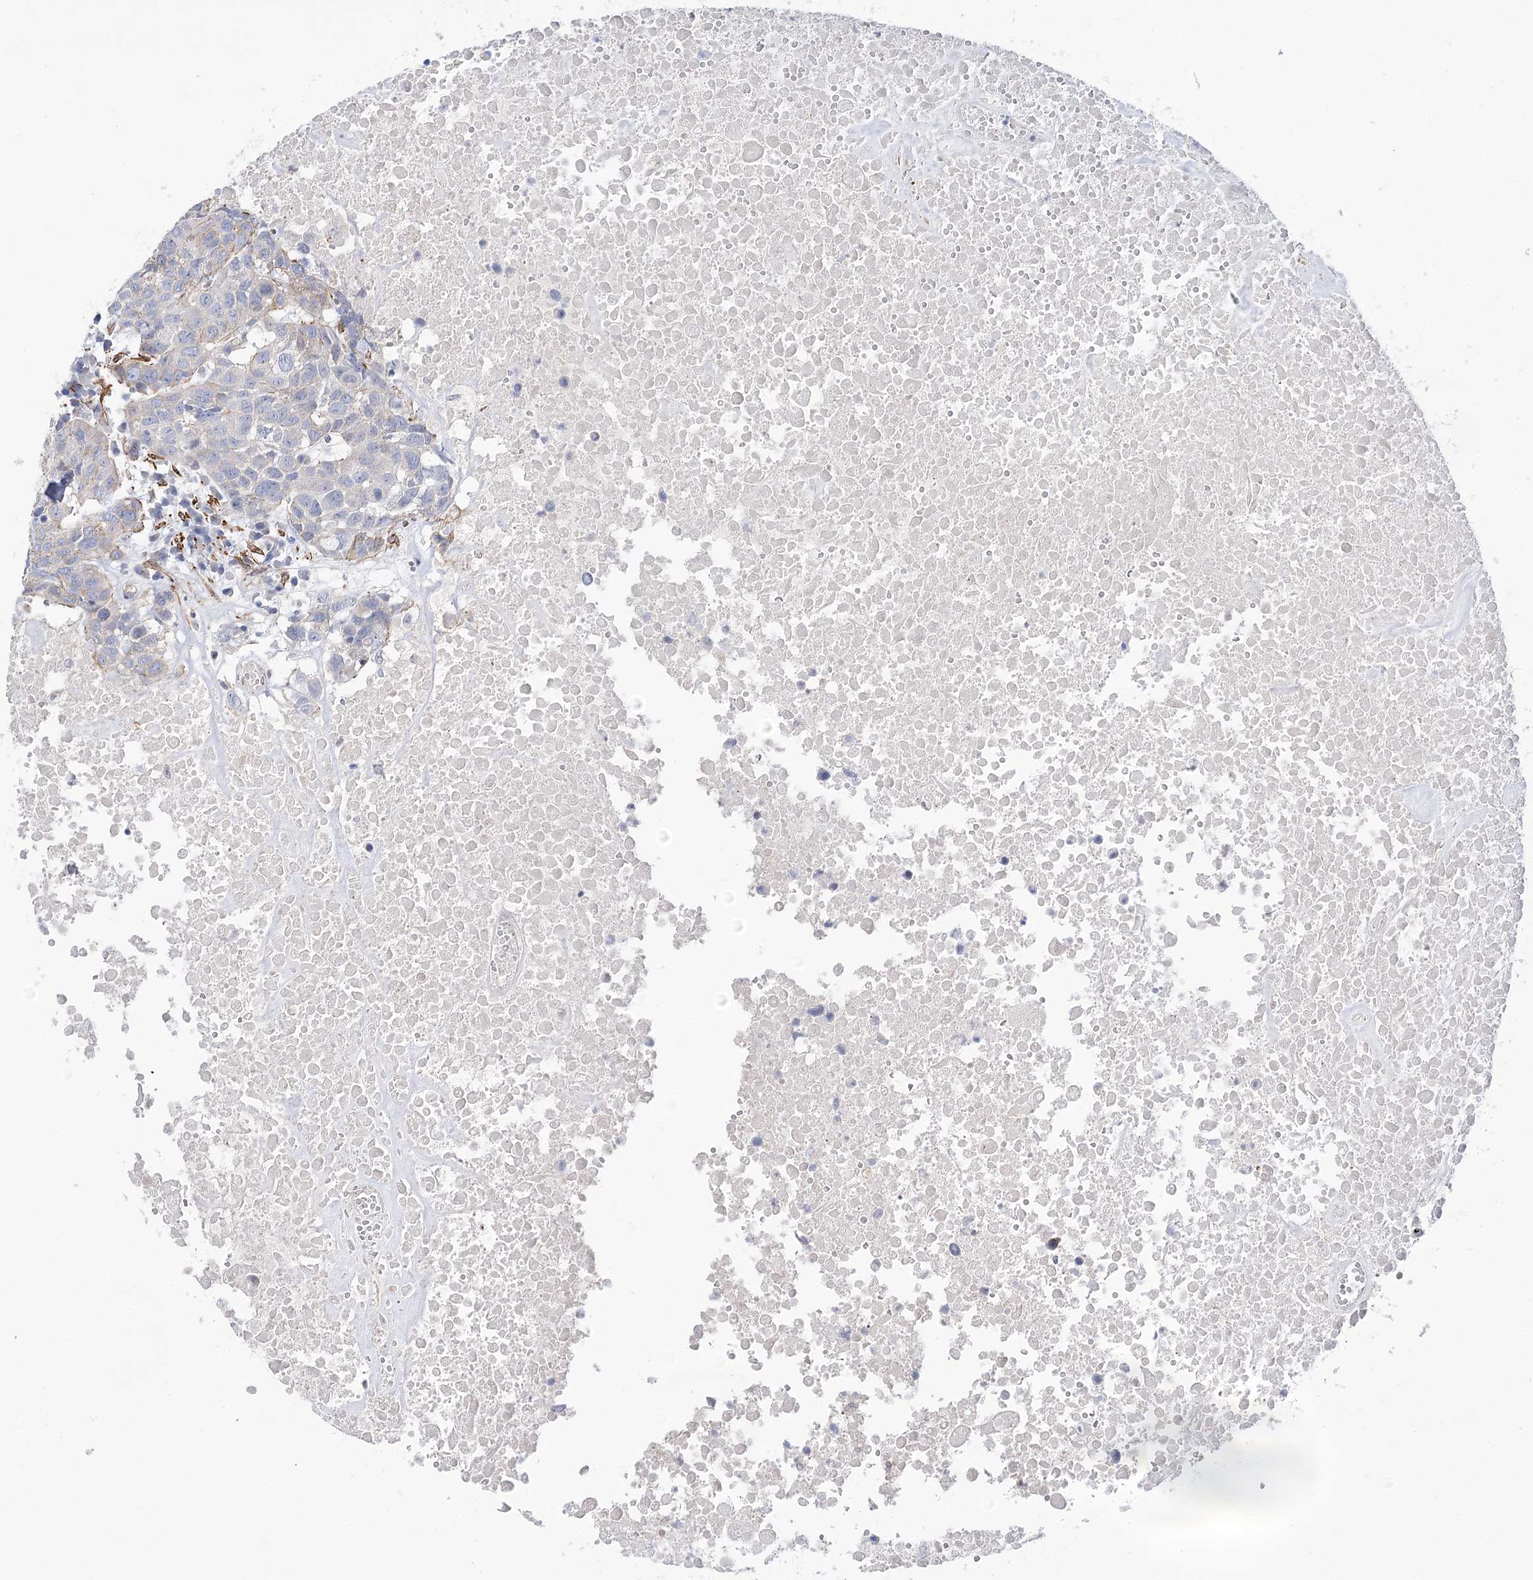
{"staining": {"intensity": "negative", "quantity": "none", "location": "none"}, "tissue": "head and neck cancer", "cell_type": "Tumor cells", "image_type": "cancer", "snomed": [{"axis": "morphology", "description": "Squamous cell carcinoma, NOS"}, {"axis": "topography", "description": "Head-Neck"}], "caption": "The image displays no staining of tumor cells in head and neck cancer (squamous cell carcinoma).", "gene": "WASHC3", "patient": {"sex": "male", "age": 66}}